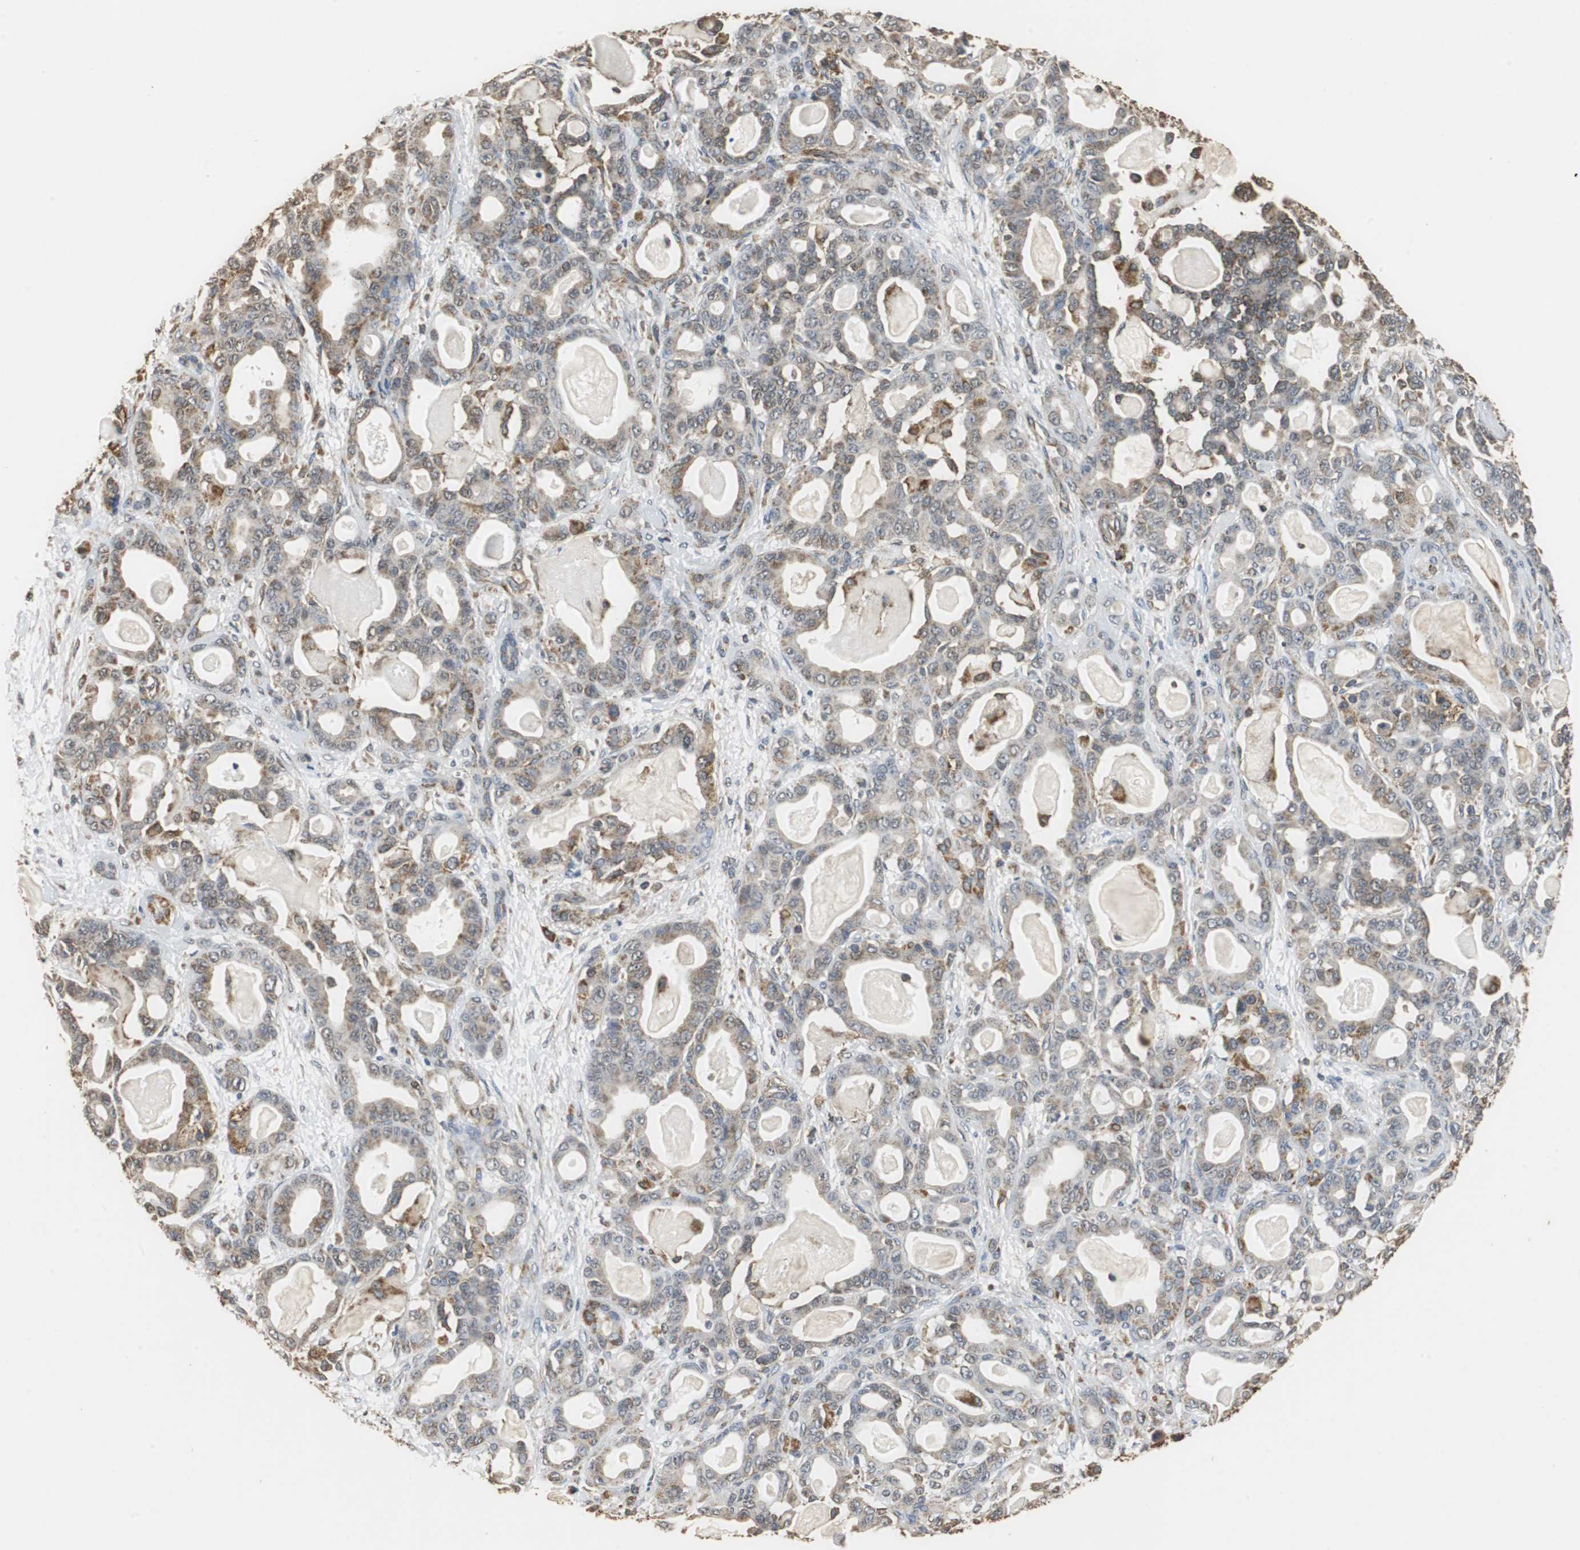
{"staining": {"intensity": "weak", "quantity": "<25%", "location": "cytoplasmic/membranous"}, "tissue": "pancreatic cancer", "cell_type": "Tumor cells", "image_type": "cancer", "snomed": [{"axis": "morphology", "description": "Adenocarcinoma, NOS"}, {"axis": "topography", "description": "Pancreas"}], "caption": "This photomicrograph is of pancreatic cancer (adenocarcinoma) stained with immunohistochemistry (IHC) to label a protein in brown with the nuclei are counter-stained blue. There is no positivity in tumor cells.", "gene": "NNT", "patient": {"sex": "male", "age": 63}}